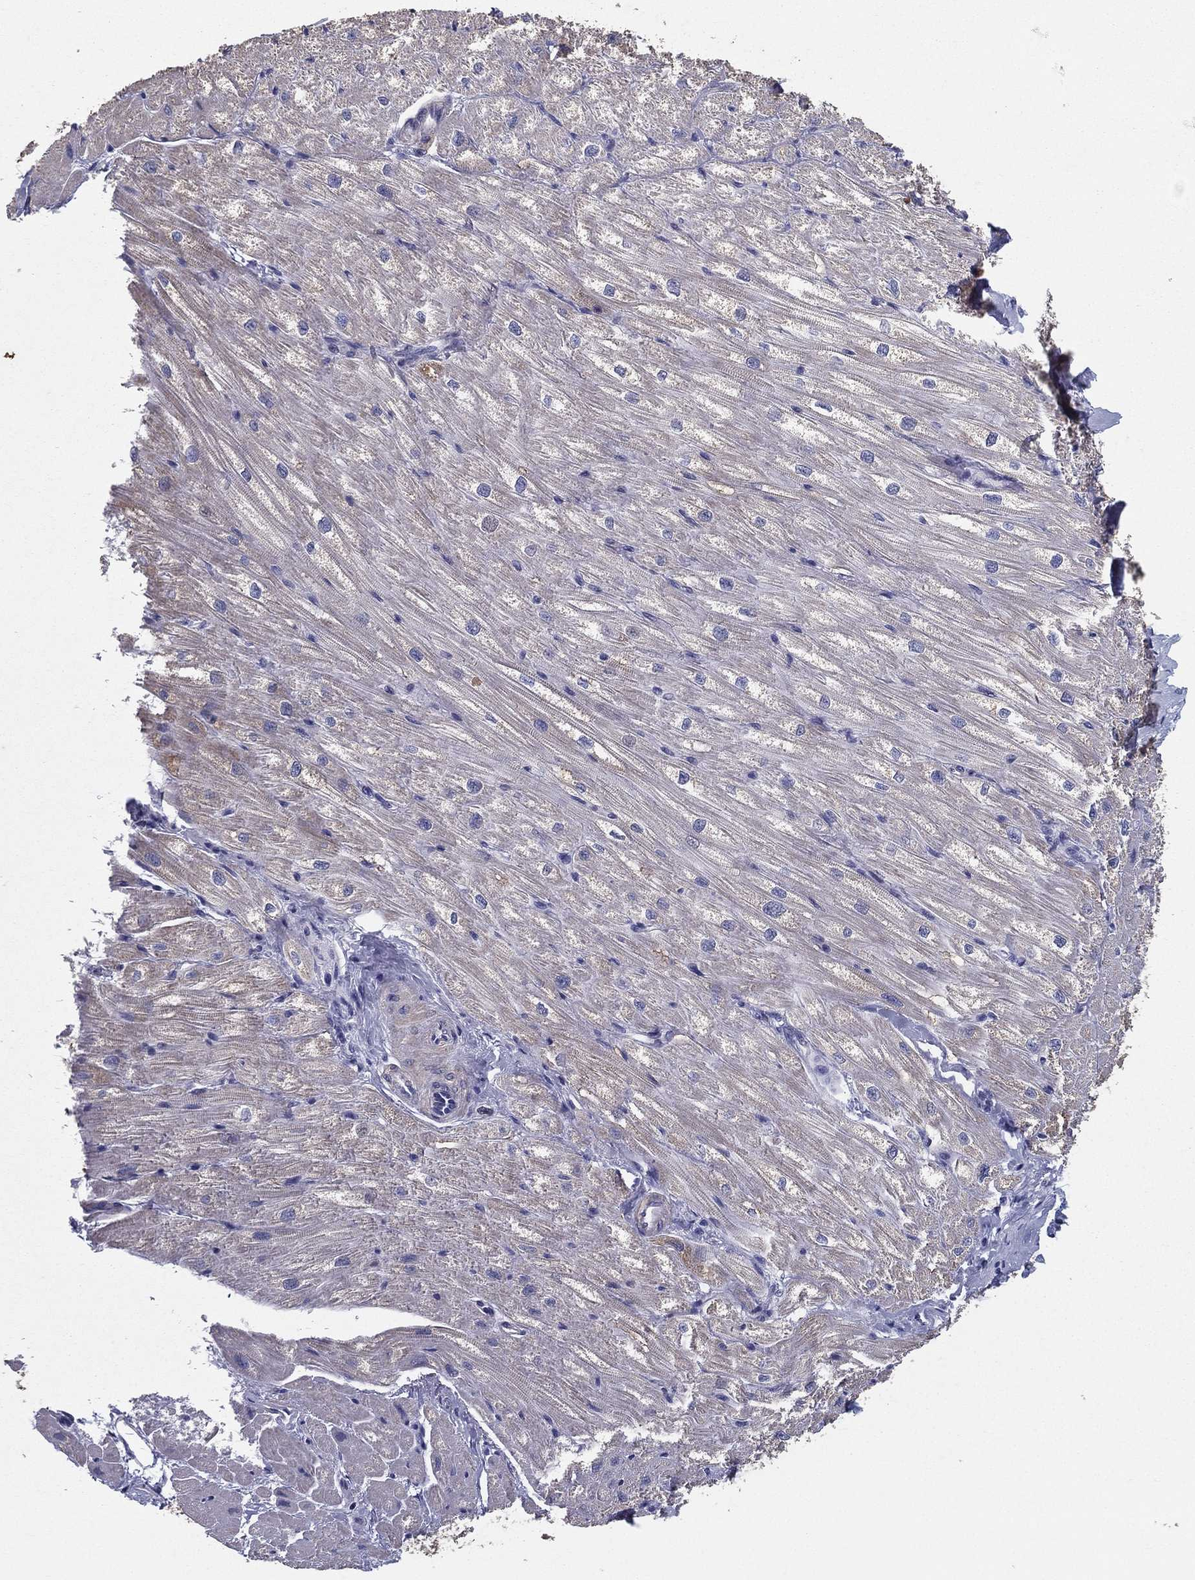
{"staining": {"intensity": "negative", "quantity": "none", "location": "none"}, "tissue": "heart muscle", "cell_type": "Cardiomyocytes", "image_type": "normal", "snomed": [{"axis": "morphology", "description": "Normal tissue, NOS"}, {"axis": "topography", "description": "Heart"}], "caption": "Immunohistochemical staining of normal human heart muscle demonstrates no significant expression in cardiomyocytes.", "gene": "PCSK1", "patient": {"sex": "male", "age": 57}}